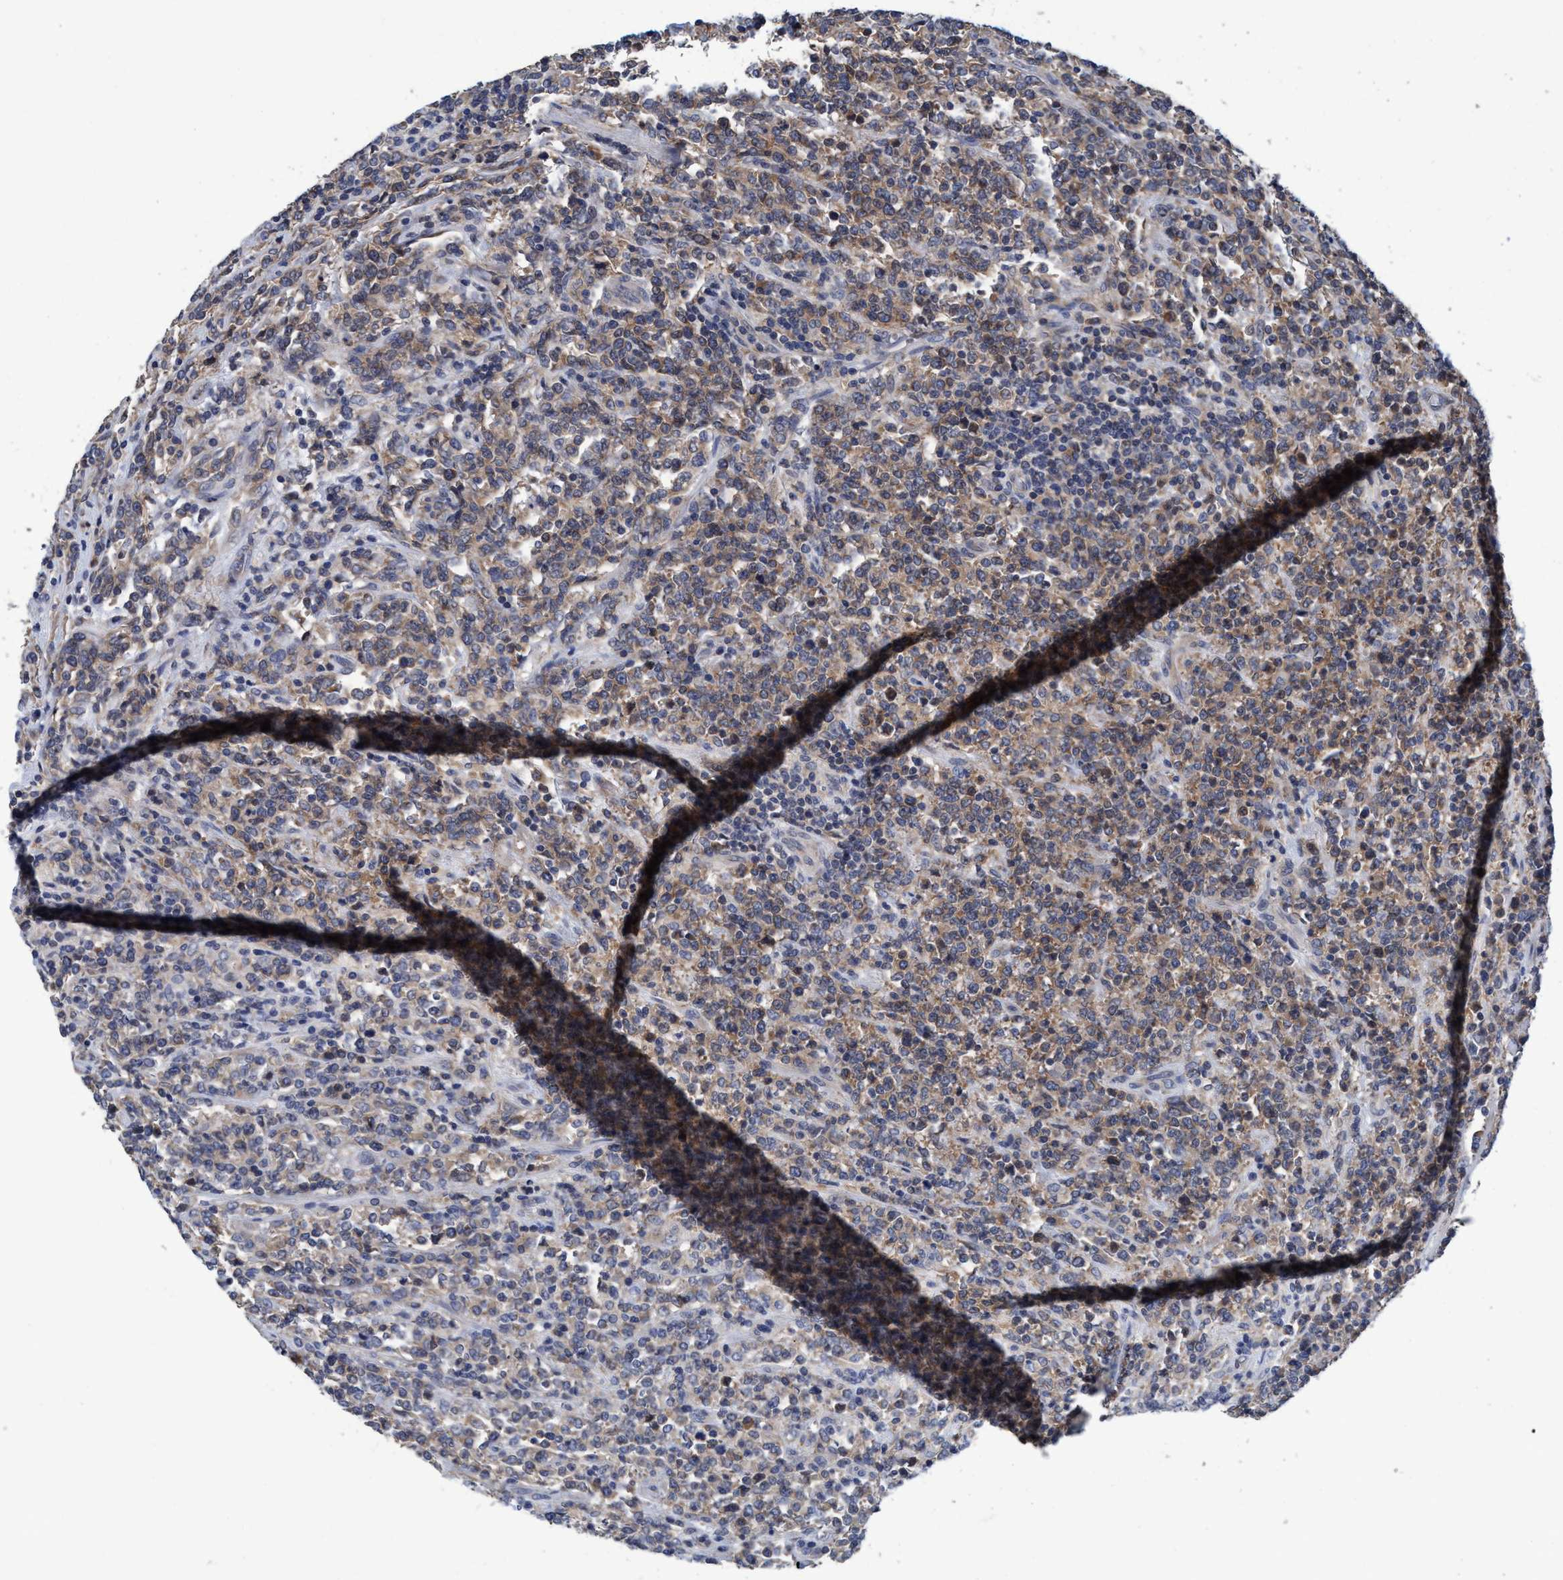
{"staining": {"intensity": "weak", "quantity": "25%-75%", "location": "cytoplasmic/membranous"}, "tissue": "lymphoma", "cell_type": "Tumor cells", "image_type": "cancer", "snomed": [{"axis": "morphology", "description": "Malignant lymphoma, non-Hodgkin's type, High grade"}, {"axis": "topography", "description": "Soft tissue"}], "caption": "An immunohistochemistry photomicrograph of neoplastic tissue is shown. Protein staining in brown highlights weak cytoplasmic/membranous positivity in lymphoma within tumor cells.", "gene": "CALCOCO2", "patient": {"sex": "male", "age": 18}}